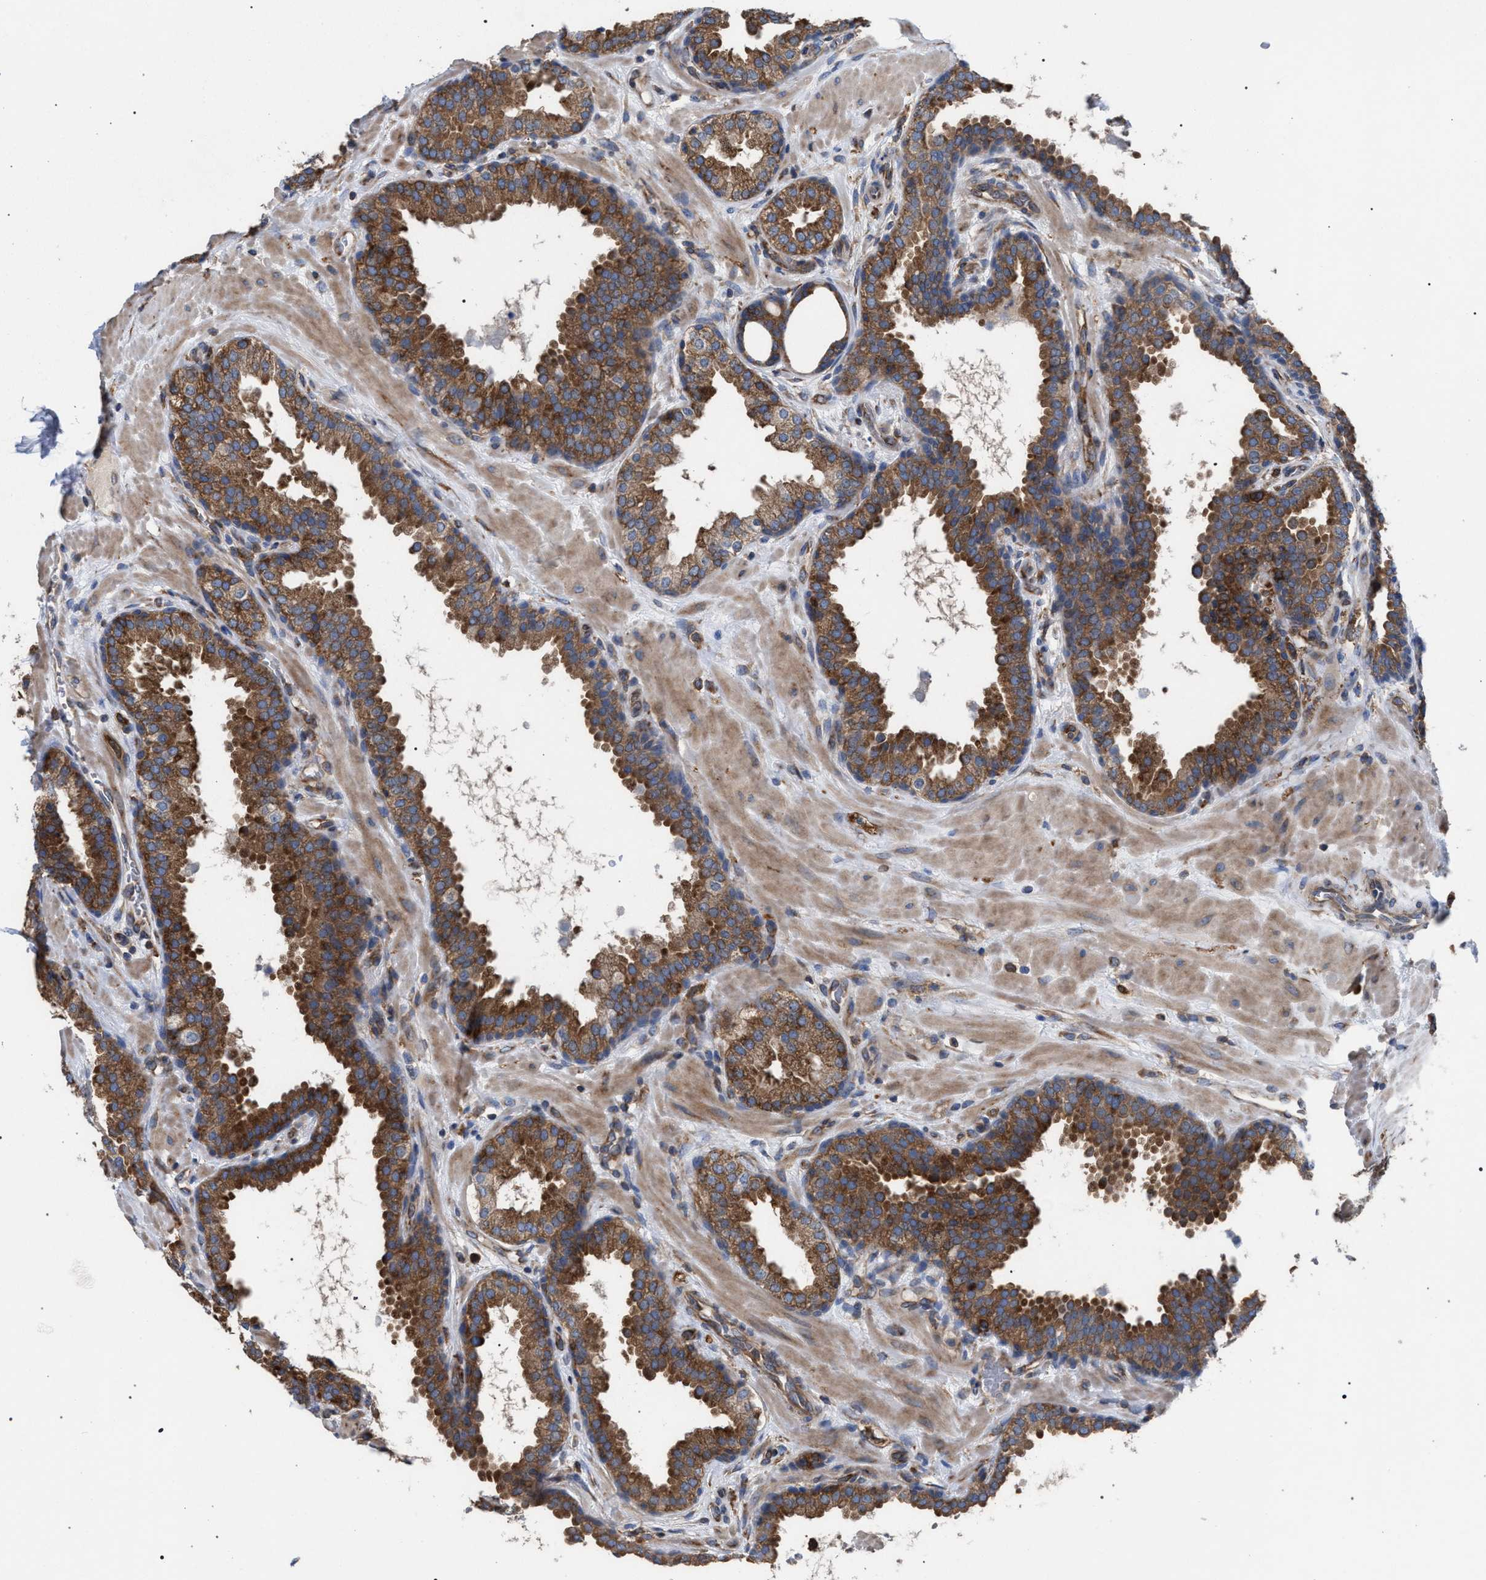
{"staining": {"intensity": "moderate", "quantity": ">75%", "location": "cytoplasmic/membranous"}, "tissue": "prostate", "cell_type": "Glandular cells", "image_type": "normal", "snomed": [{"axis": "morphology", "description": "Normal tissue, NOS"}, {"axis": "topography", "description": "Prostate"}], "caption": "Immunohistochemistry (IHC) (DAB) staining of benign human prostate reveals moderate cytoplasmic/membranous protein staining in about >75% of glandular cells.", "gene": "CDR2L", "patient": {"sex": "male", "age": 51}}